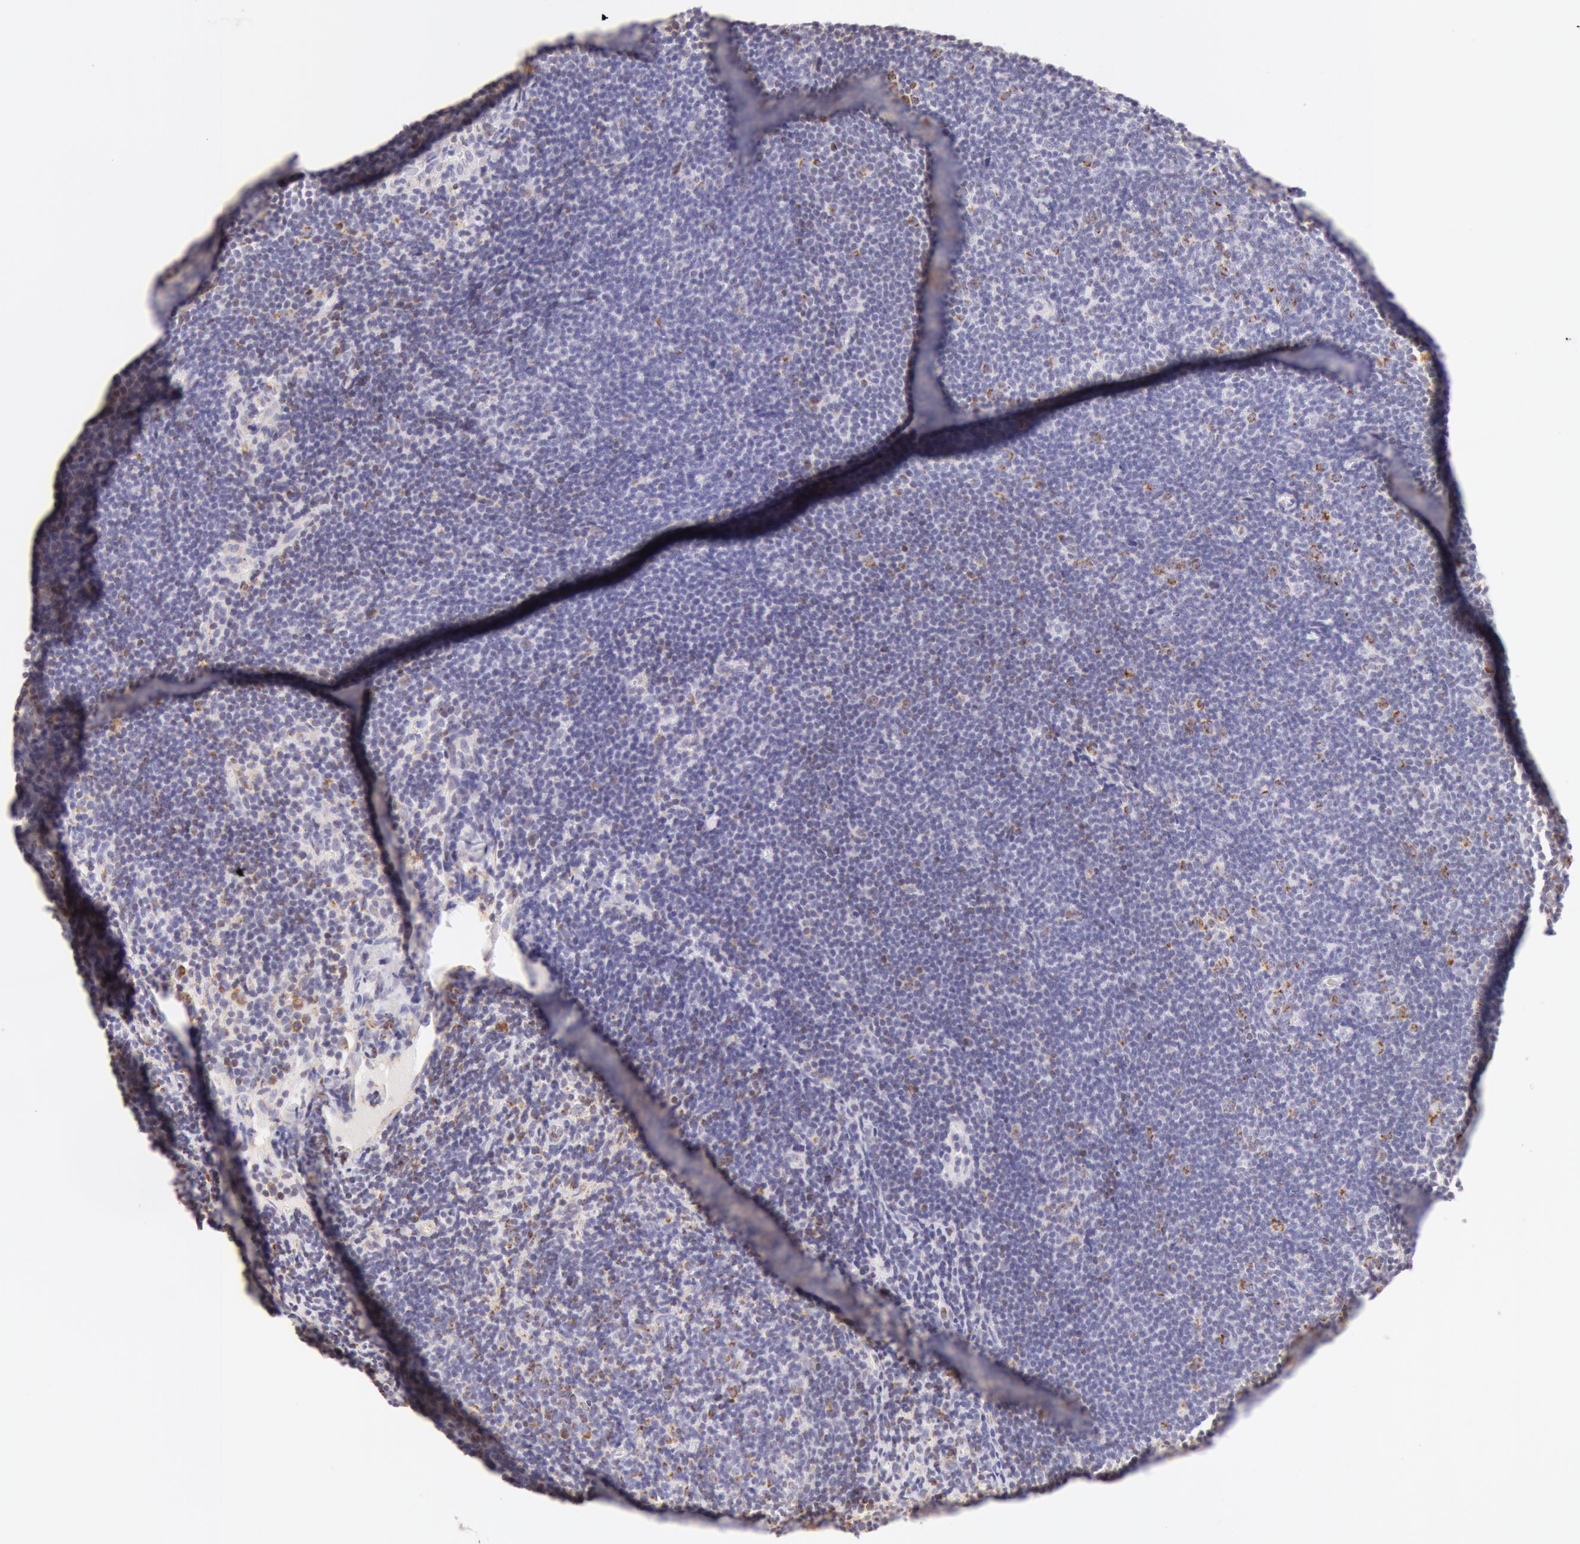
{"staining": {"intensity": "moderate", "quantity": "<25%", "location": "cytoplasmic/membranous"}, "tissue": "lymphoma", "cell_type": "Tumor cells", "image_type": "cancer", "snomed": [{"axis": "morphology", "description": "Malignant lymphoma, non-Hodgkin's type, Low grade"}, {"axis": "topography", "description": "Lymph node"}], "caption": "High-magnification brightfield microscopy of lymphoma stained with DAB (brown) and counterstained with hematoxylin (blue). tumor cells exhibit moderate cytoplasmic/membranous expression is present in about<25% of cells.", "gene": "ATP5F1B", "patient": {"sex": "male", "age": 49}}